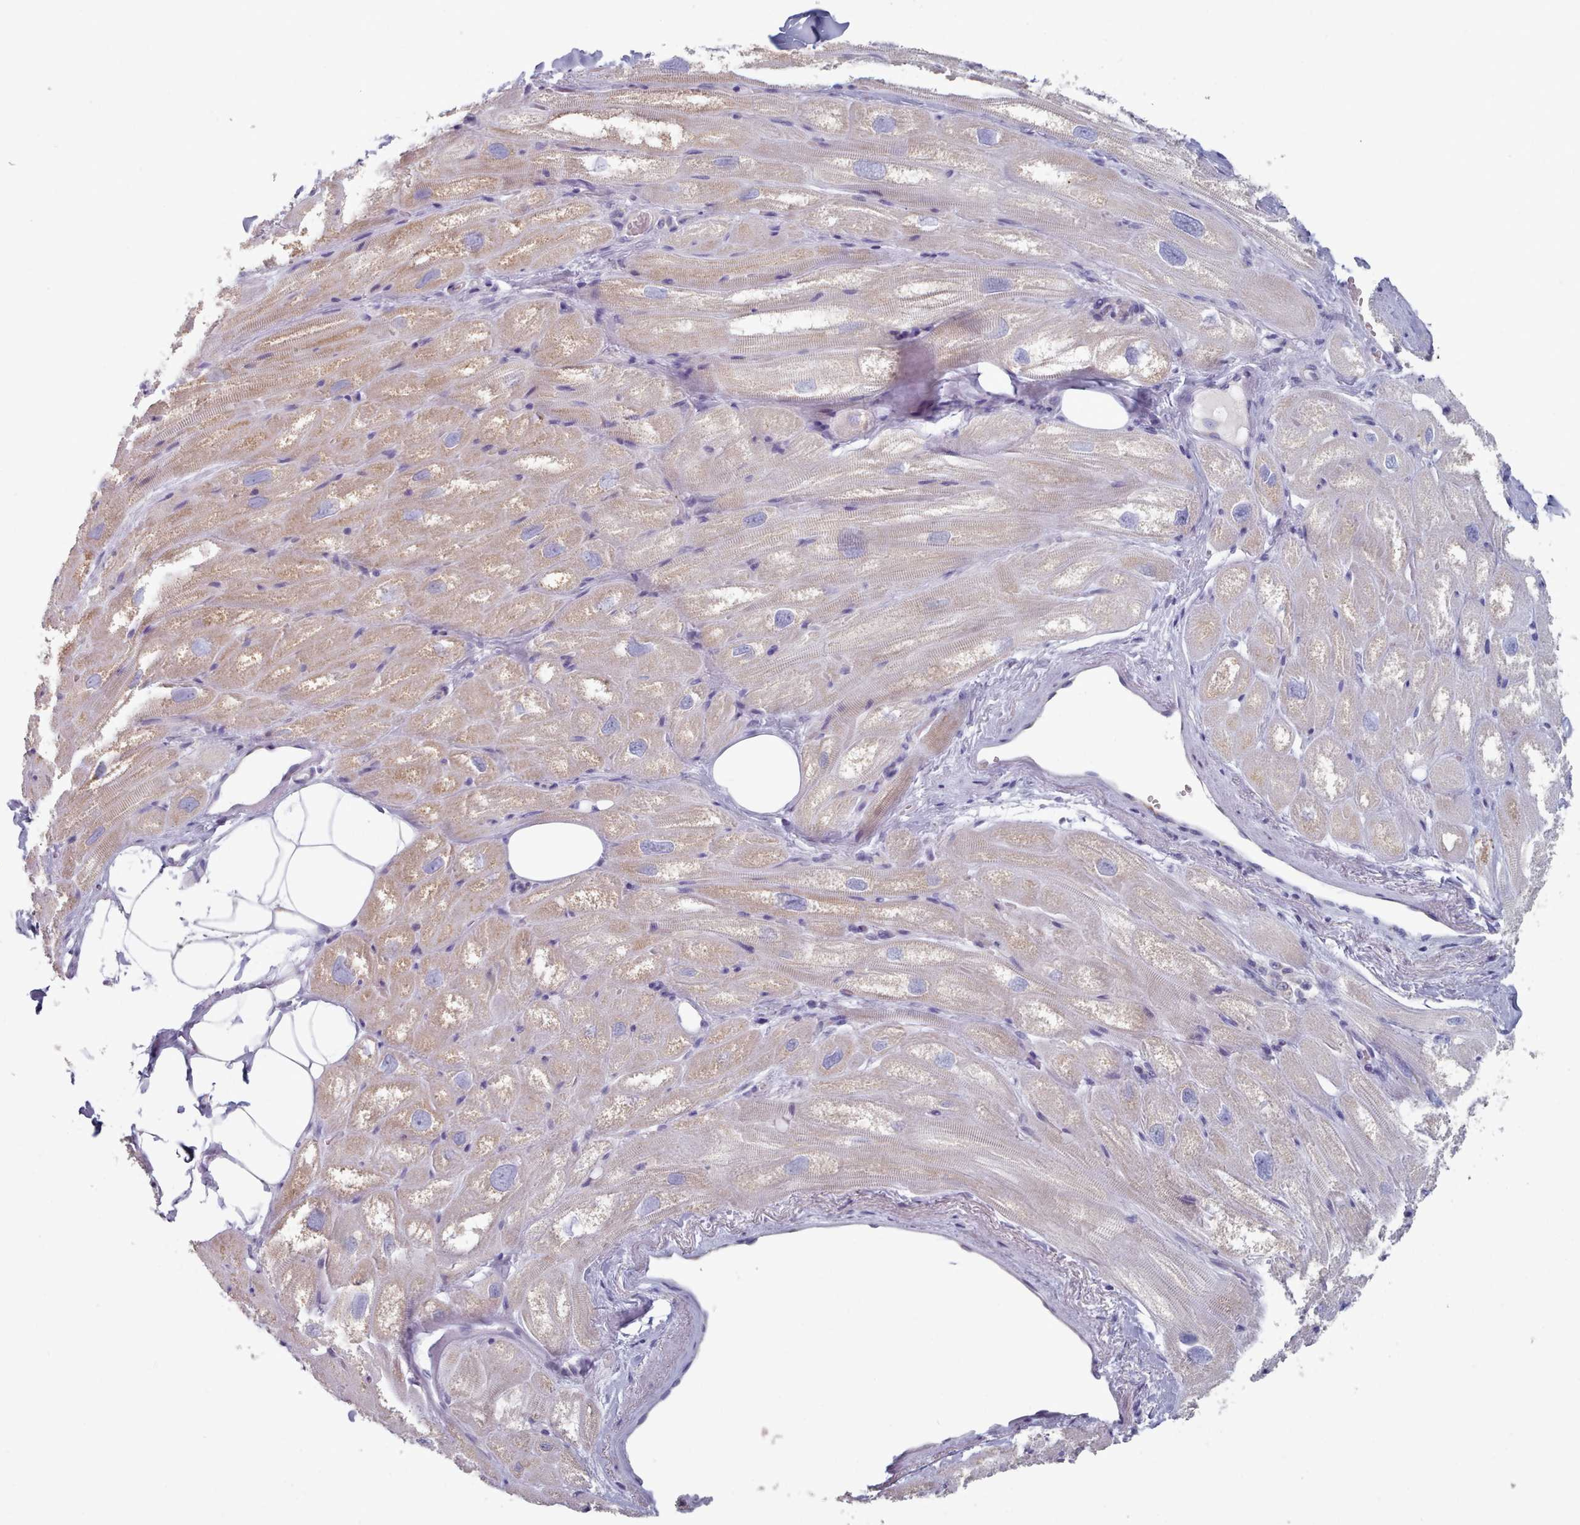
{"staining": {"intensity": "weak", "quantity": "<25%", "location": "cytoplasmic/membranous"}, "tissue": "heart muscle", "cell_type": "Cardiomyocytes", "image_type": "normal", "snomed": [{"axis": "morphology", "description": "Normal tissue, NOS"}, {"axis": "topography", "description": "Heart"}], "caption": "Heart muscle stained for a protein using immunohistochemistry (IHC) reveals no expression cardiomyocytes.", "gene": "HAO1", "patient": {"sex": "male", "age": 50}}